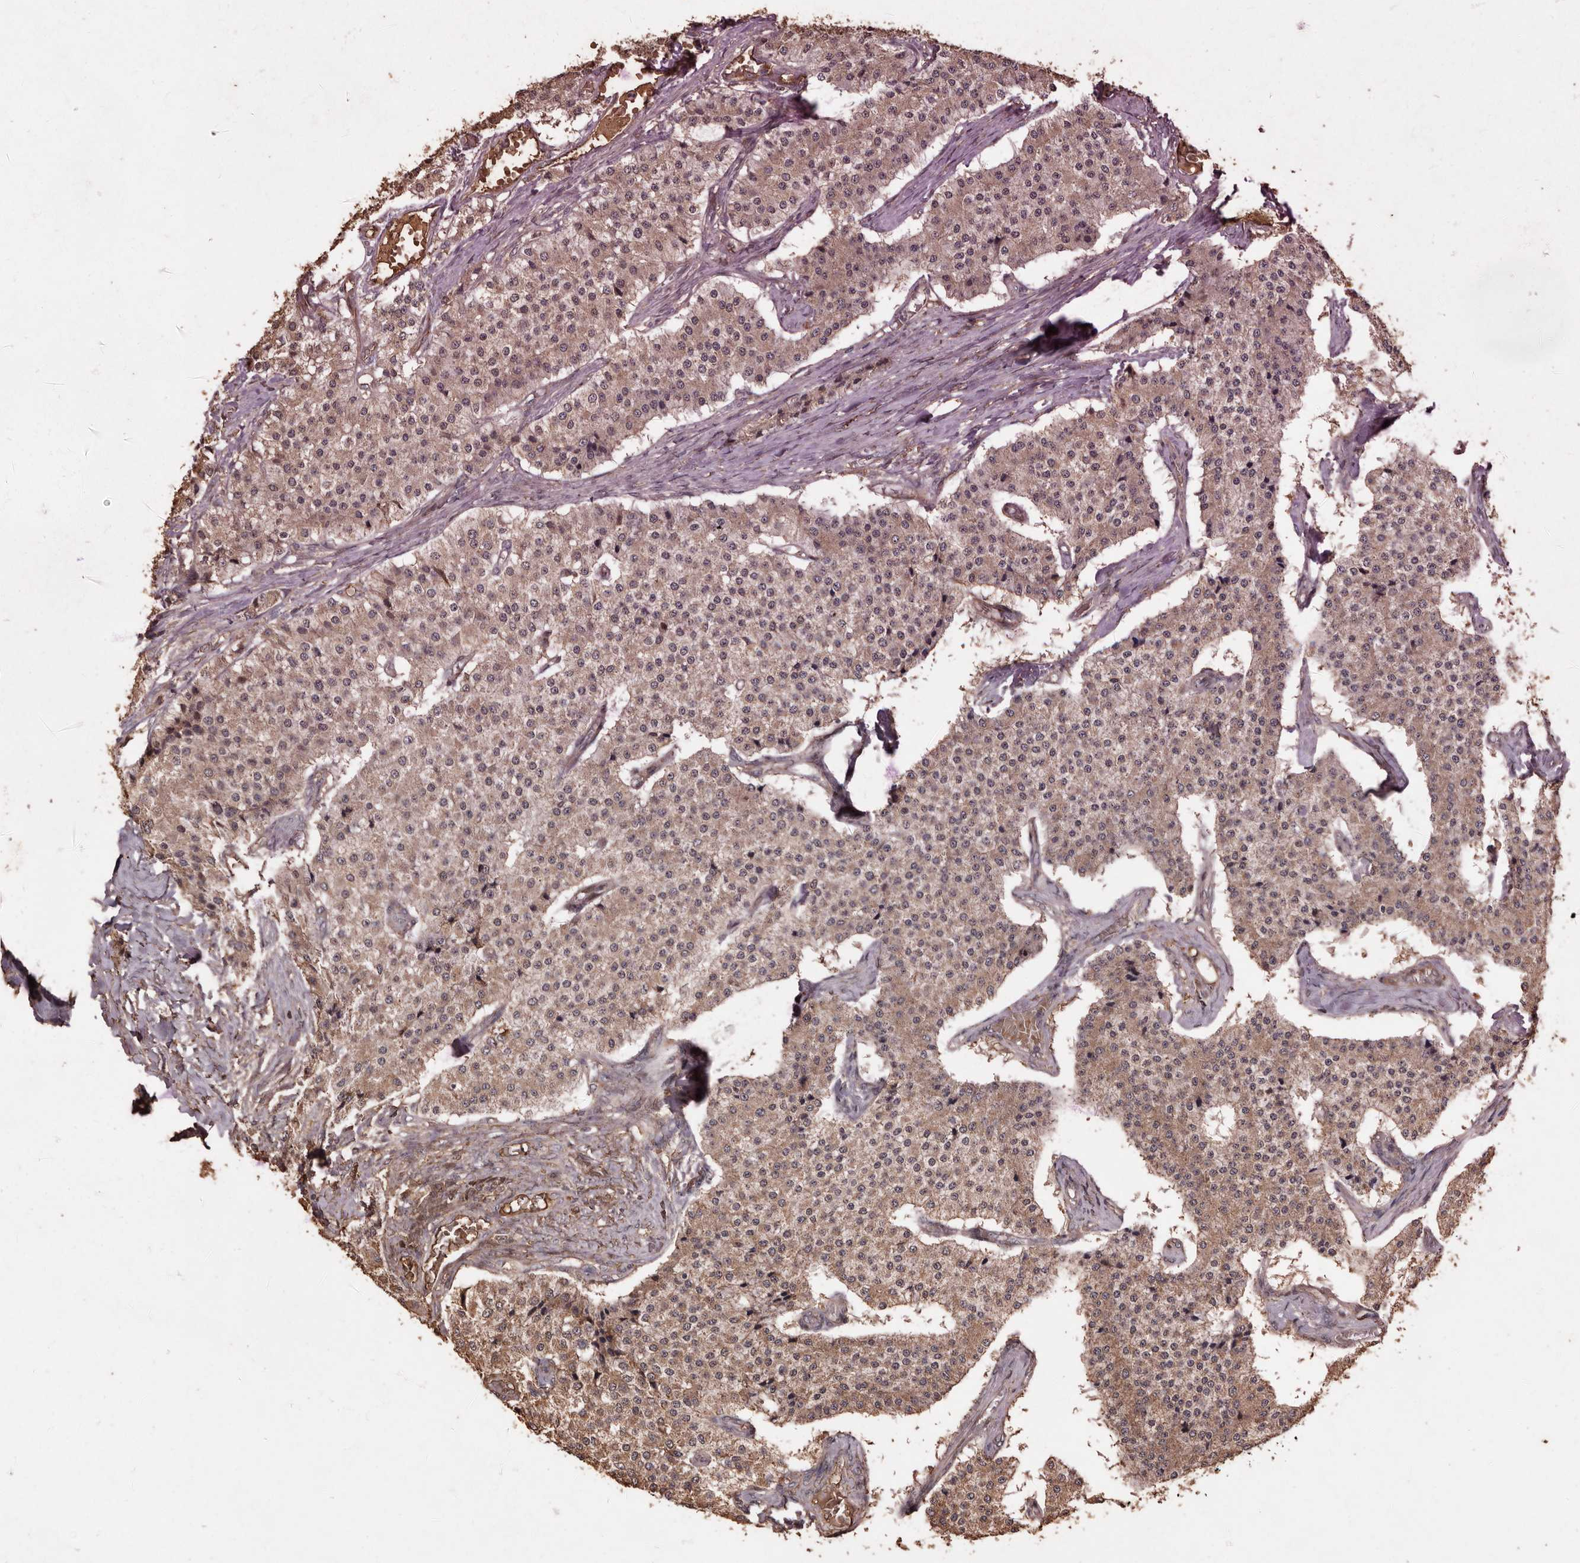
{"staining": {"intensity": "moderate", "quantity": ">75%", "location": "cytoplasmic/membranous"}, "tissue": "carcinoid", "cell_type": "Tumor cells", "image_type": "cancer", "snomed": [{"axis": "morphology", "description": "Carcinoid, malignant, NOS"}, {"axis": "topography", "description": "Colon"}], "caption": "This is a micrograph of immunohistochemistry staining of carcinoid, which shows moderate positivity in the cytoplasmic/membranous of tumor cells.", "gene": "RANBP17", "patient": {"sex": "female", "age": 52}}